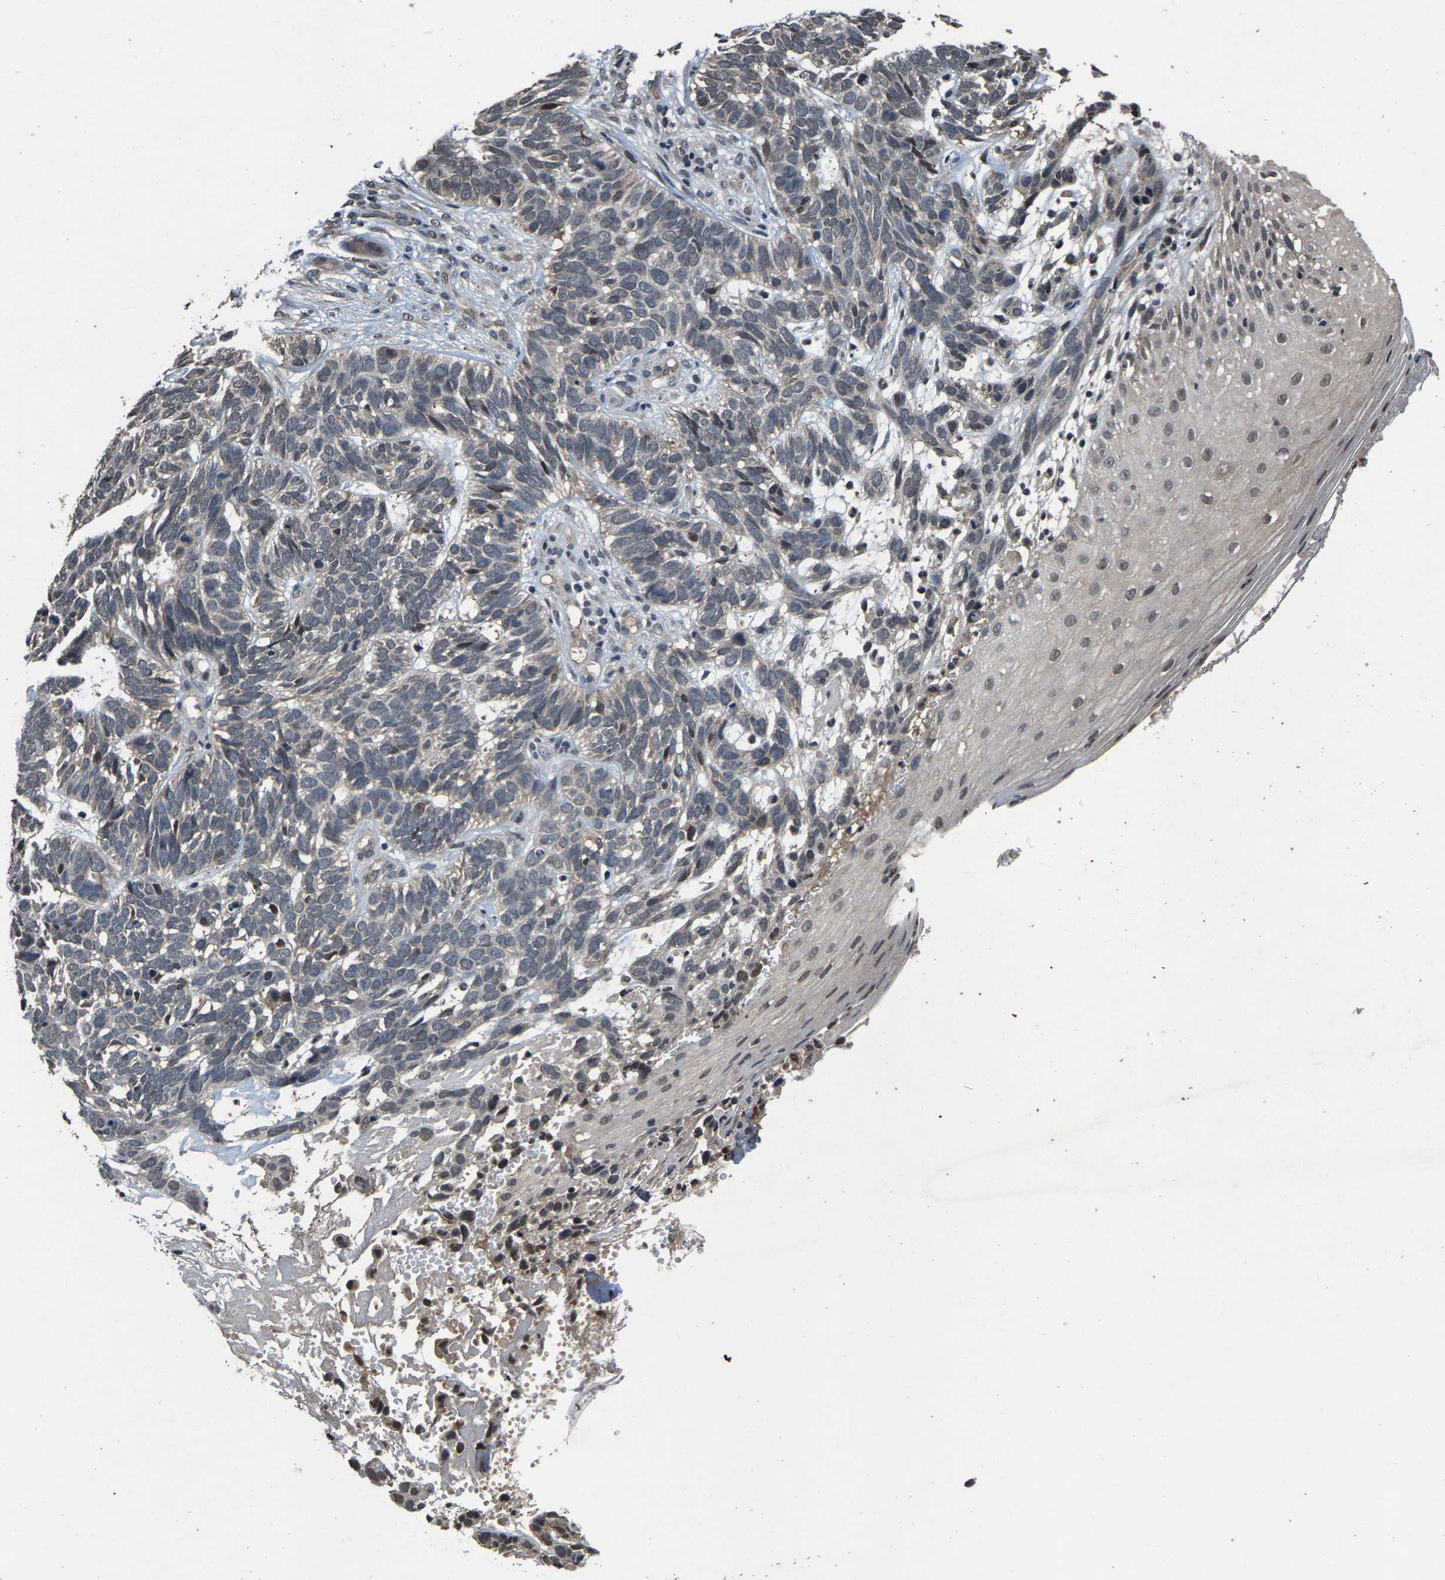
{"staining": {"intensity": "negative", "quantity": "none", "location": "none"}, "tissue": "skin cancer", "cell_type": "Tumor cells", "image_type": "cancer", "snomed": [{"axis": "morphology", "description": "Basal cell carcinoma"}, {"axis": "topography", "description": "Skin"}], "caption": "There is no significant positivity in tumor cells of skin basal cell carcinoma.", "gene": "HUWE1", "patient": {"sex": "male", "age": 87}}